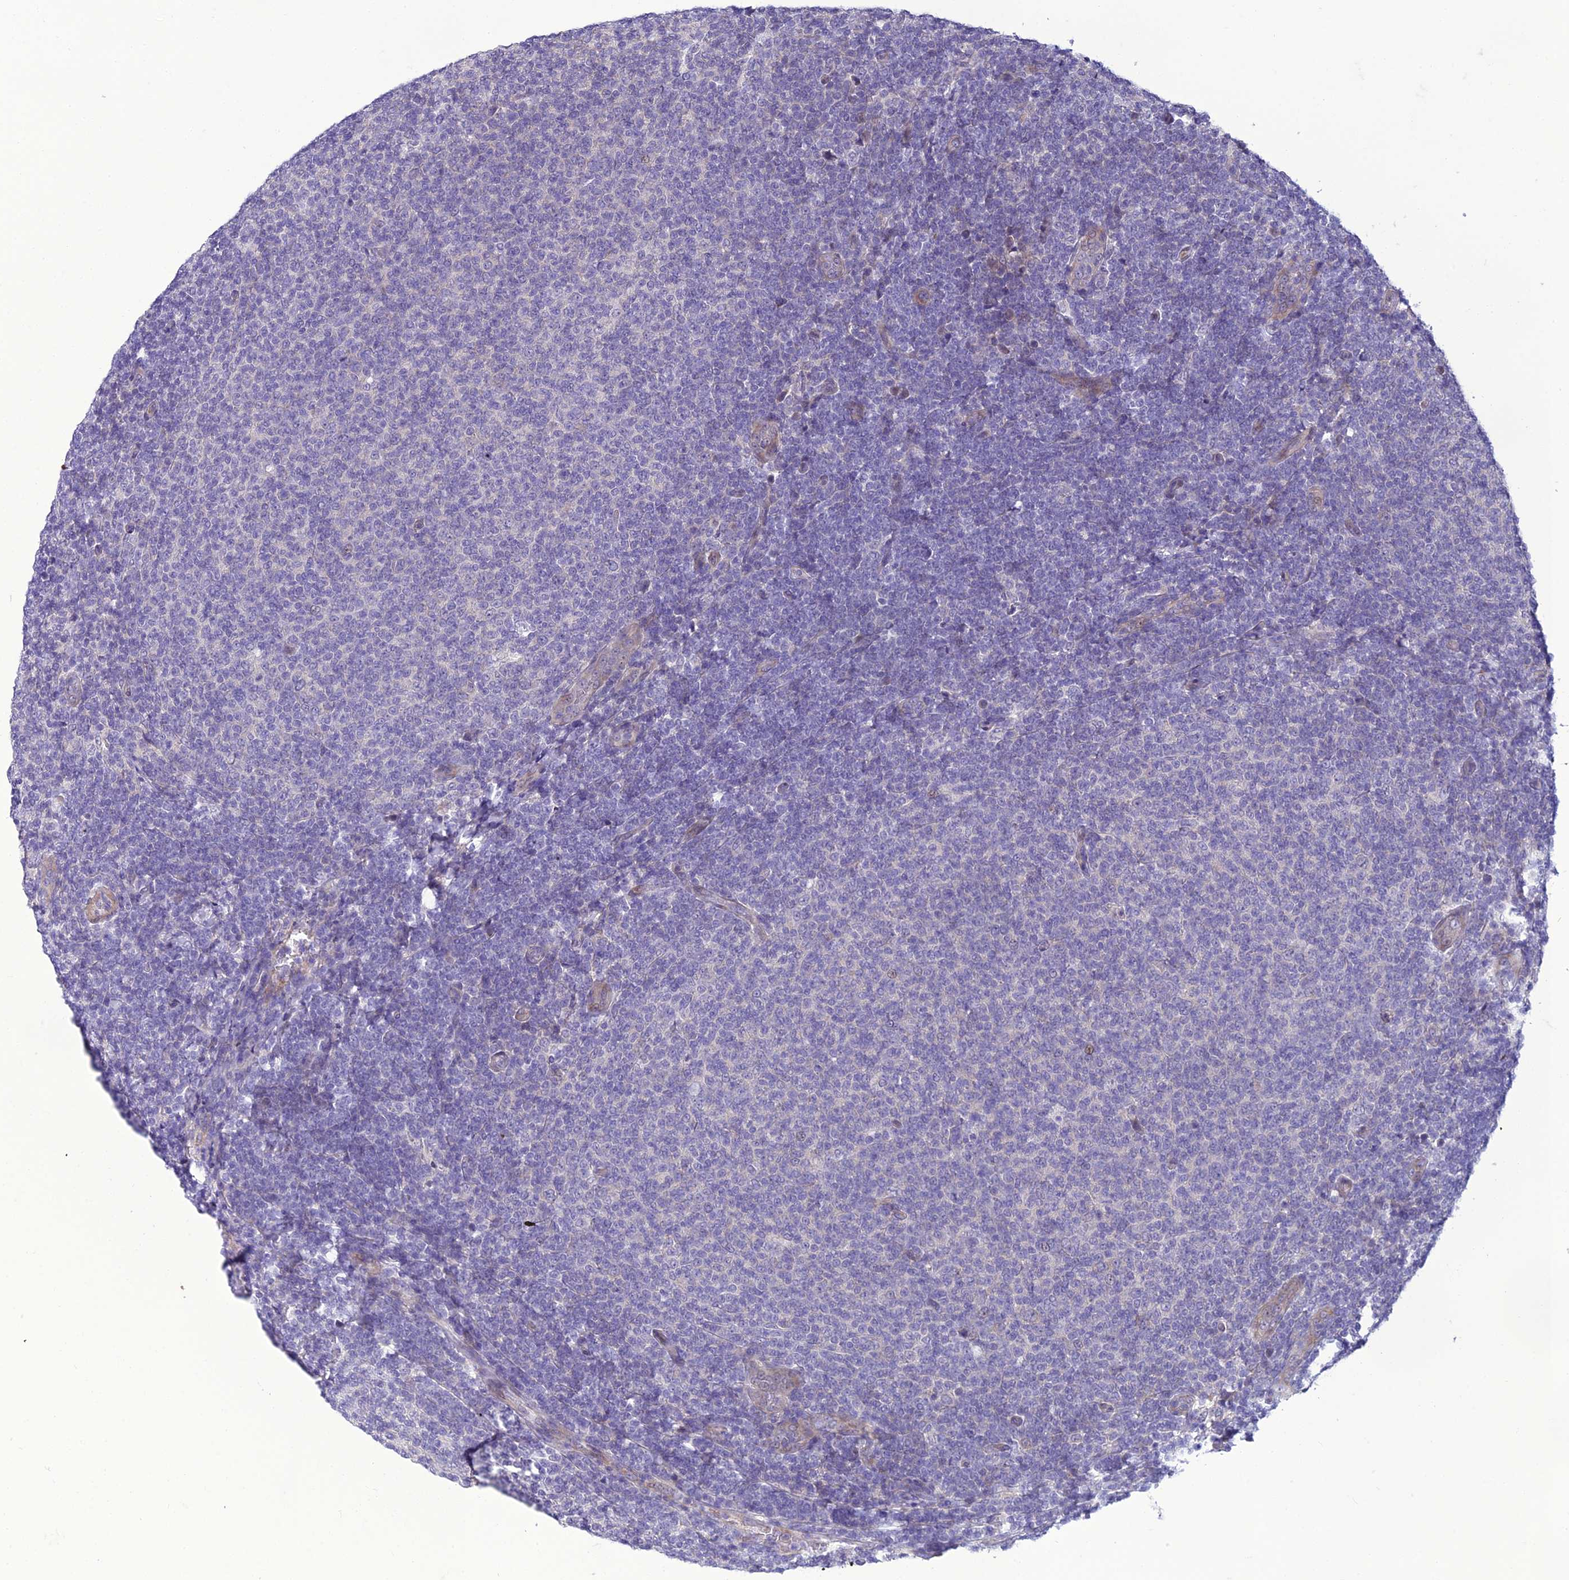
{"staining": {"intensity": "negative", "quantity": "none", "location": "none"}, "tissue": "lymphoma", "cell_type": "Tumor cells", "image_type": "cancer", "snomed": [{"axis": "morphology", "description": "Malignant lymphoma, non-Hodgkin's type, Low grade"}, {"axis": "topography", "description": "Lymph node"}], "caption": "An immunohistochemistry (IHC) photomicrograph of lymphoma is shown. There is no staining in tumor cells of lymphoma.", "gene": "GAB4", "patient": {"sex": "male", "age": 66}}